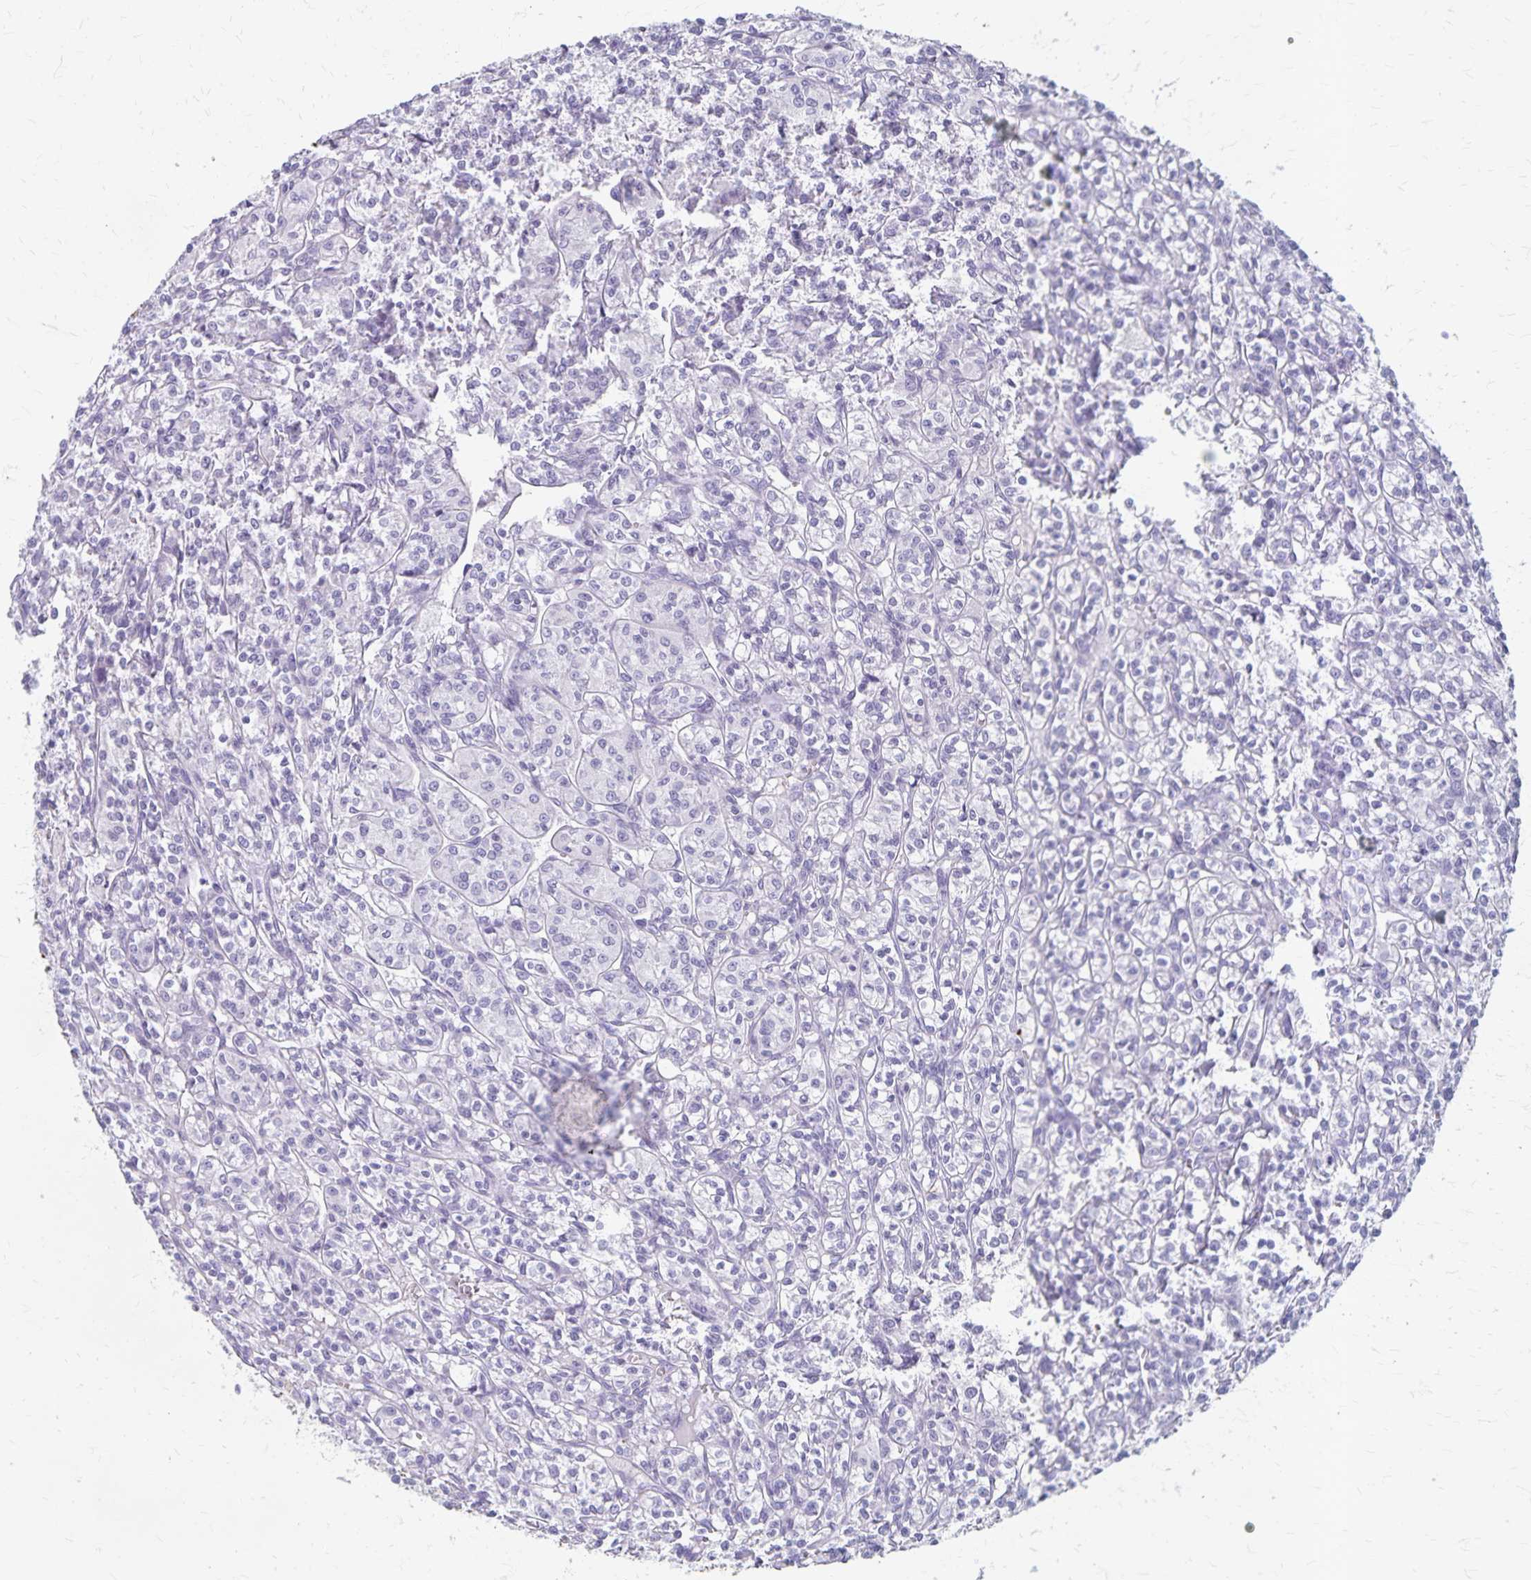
{"staining": {"intensity": "negative", "quantity": "none", "location": "none"}, "tissue": "renal cancer", "cell_type": "Tumor cells", "image_type": "cancer", "snomed": [{"axis": "morphology", "description": "Adenocarcinoma, NOS"}, {"axis": "topography", "description": "Kidney"}], "caption": "Human renal adenocarcinoma stained for a protein using immunohistochemistry displays no staining in tumor cells.", "gene": "GPBAR1", "patient": {"sex": "male", "age": 36}}